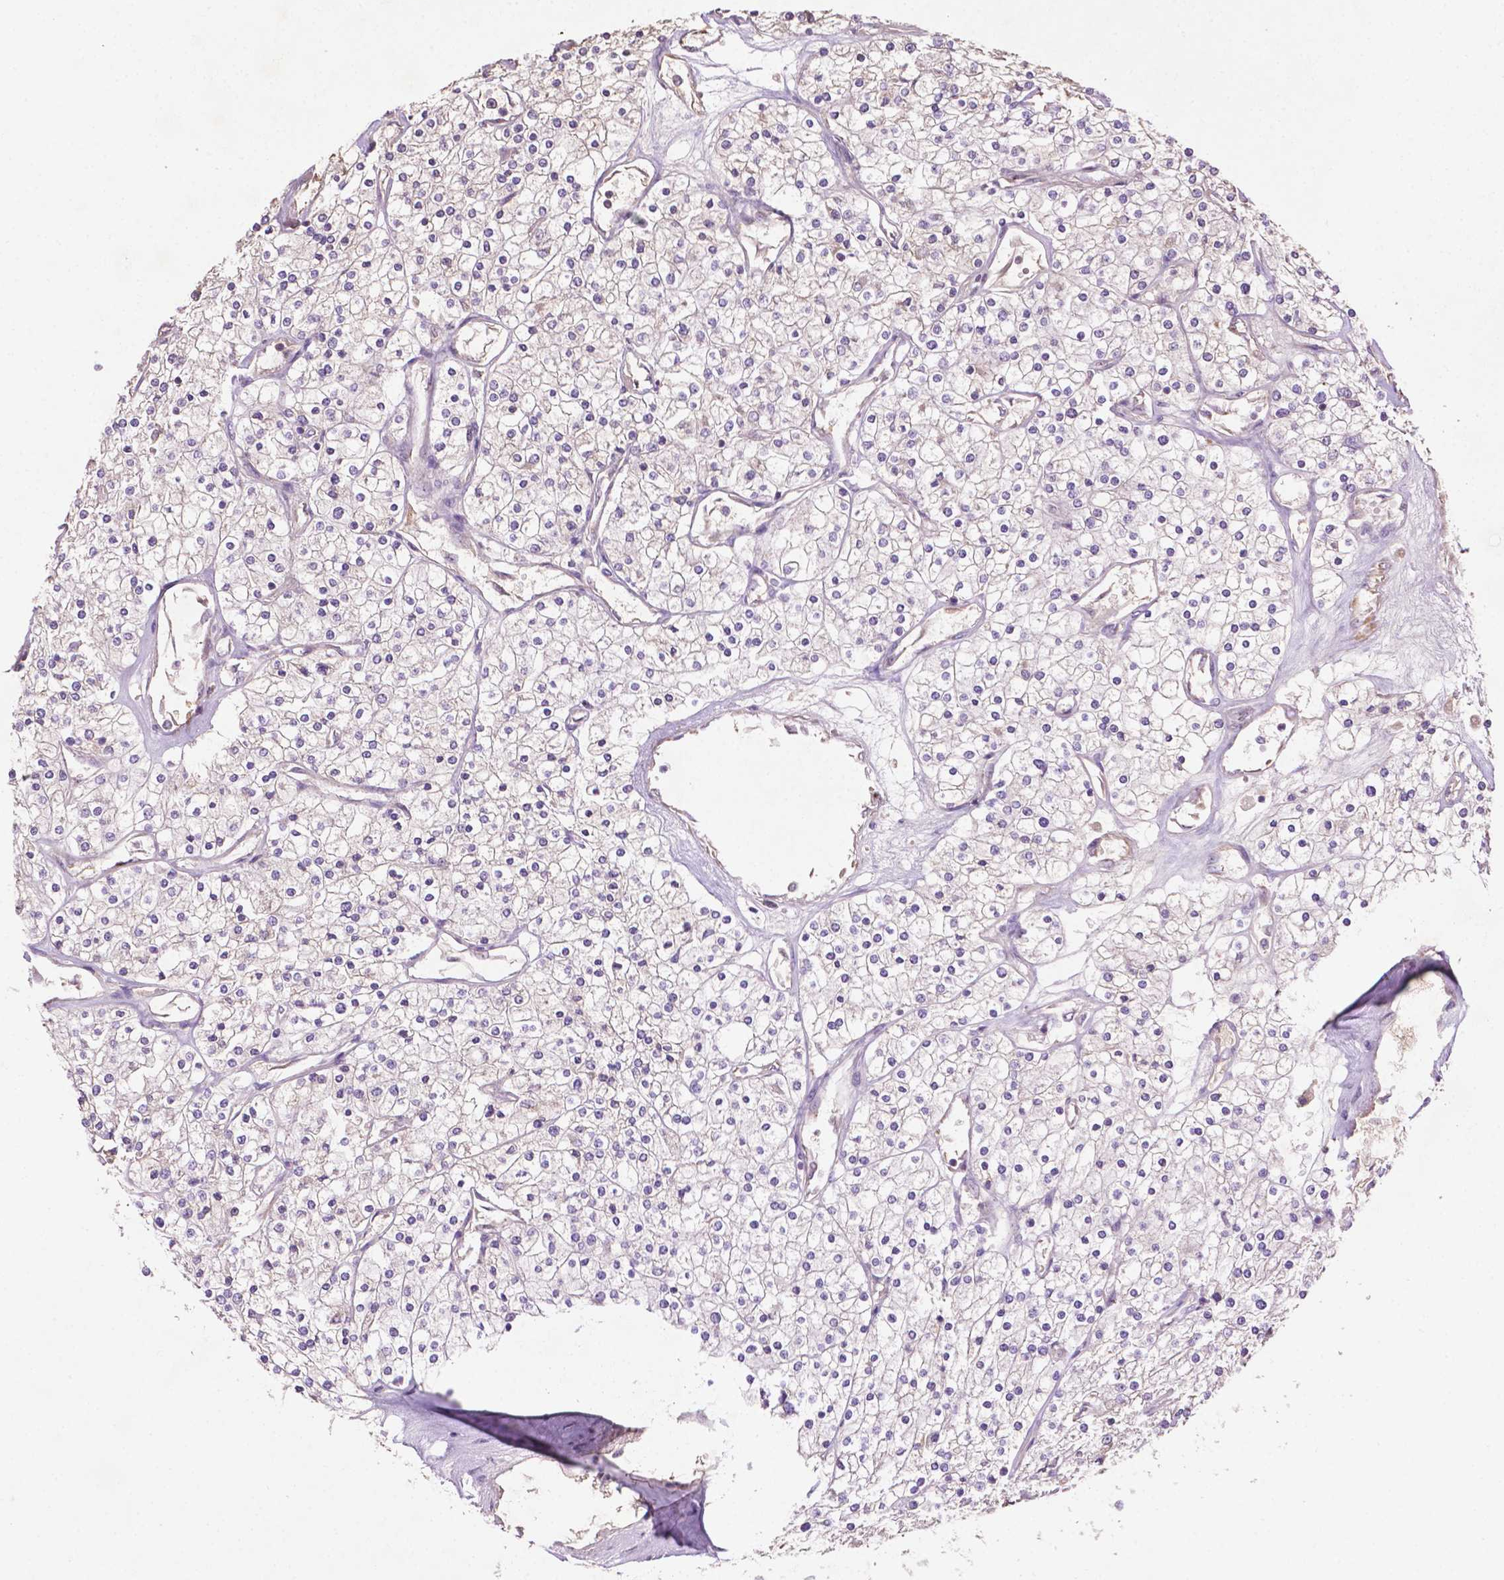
{"staining": {"intensity": "negative", "quantity": "none", "location": "none"}, "tissue": "renal cancer", "cell_type": "Tumor cells", "image_type": "cancer", "snomed": [{"axis": "morphology", "description": "Adenocarcinoma, NOS"}, {"axis": "topography", "description": "Kidney"}], "caption": "Immunohistochemistry (IHC) photomicrograph of human renal adenocarcinoma stained for a protein (brown), which exhibits no positivity in tumor cells.", "gene": "LRR1", "patient": {"sex": "male", "age": 80}}